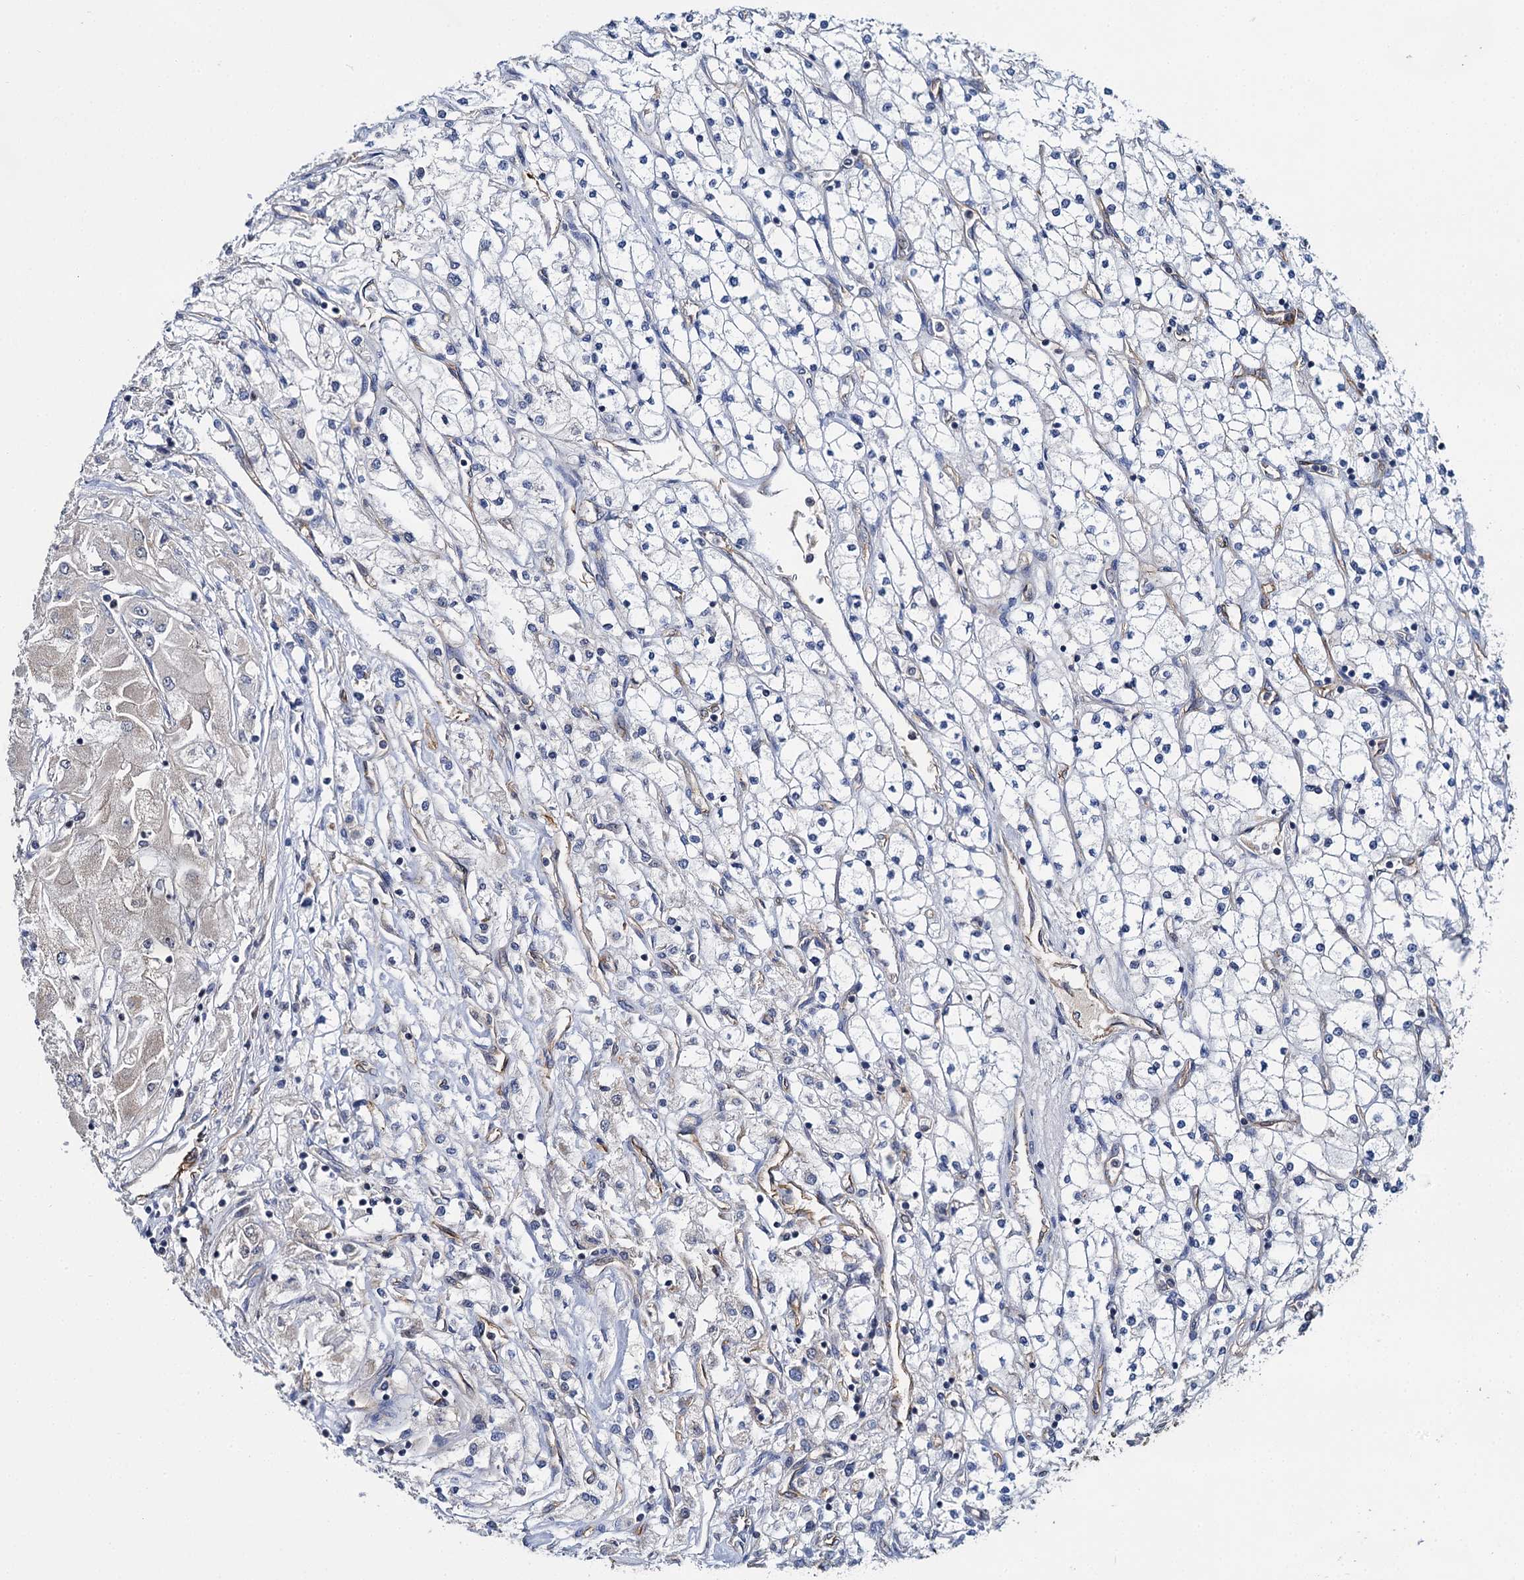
{"staining": {"intensity": "negative", "quantity": "none", "location": "none"}, "tissue": "renal cancer", "cell_type": "Tumor cells", "image_type": "cancer", "snomed": [{"axis": "morphology", "description": "Adenocarcinoma, NOS"}, {"axis": "topography", "description": "Kidney"}], "caption": "Human adenocarcinoma (renal) stained for a protein using immunohistochemistry shows no staining in tumor cells.", "gene": "ABLIM1", "patient": {"sex": "male", "age": 80}}